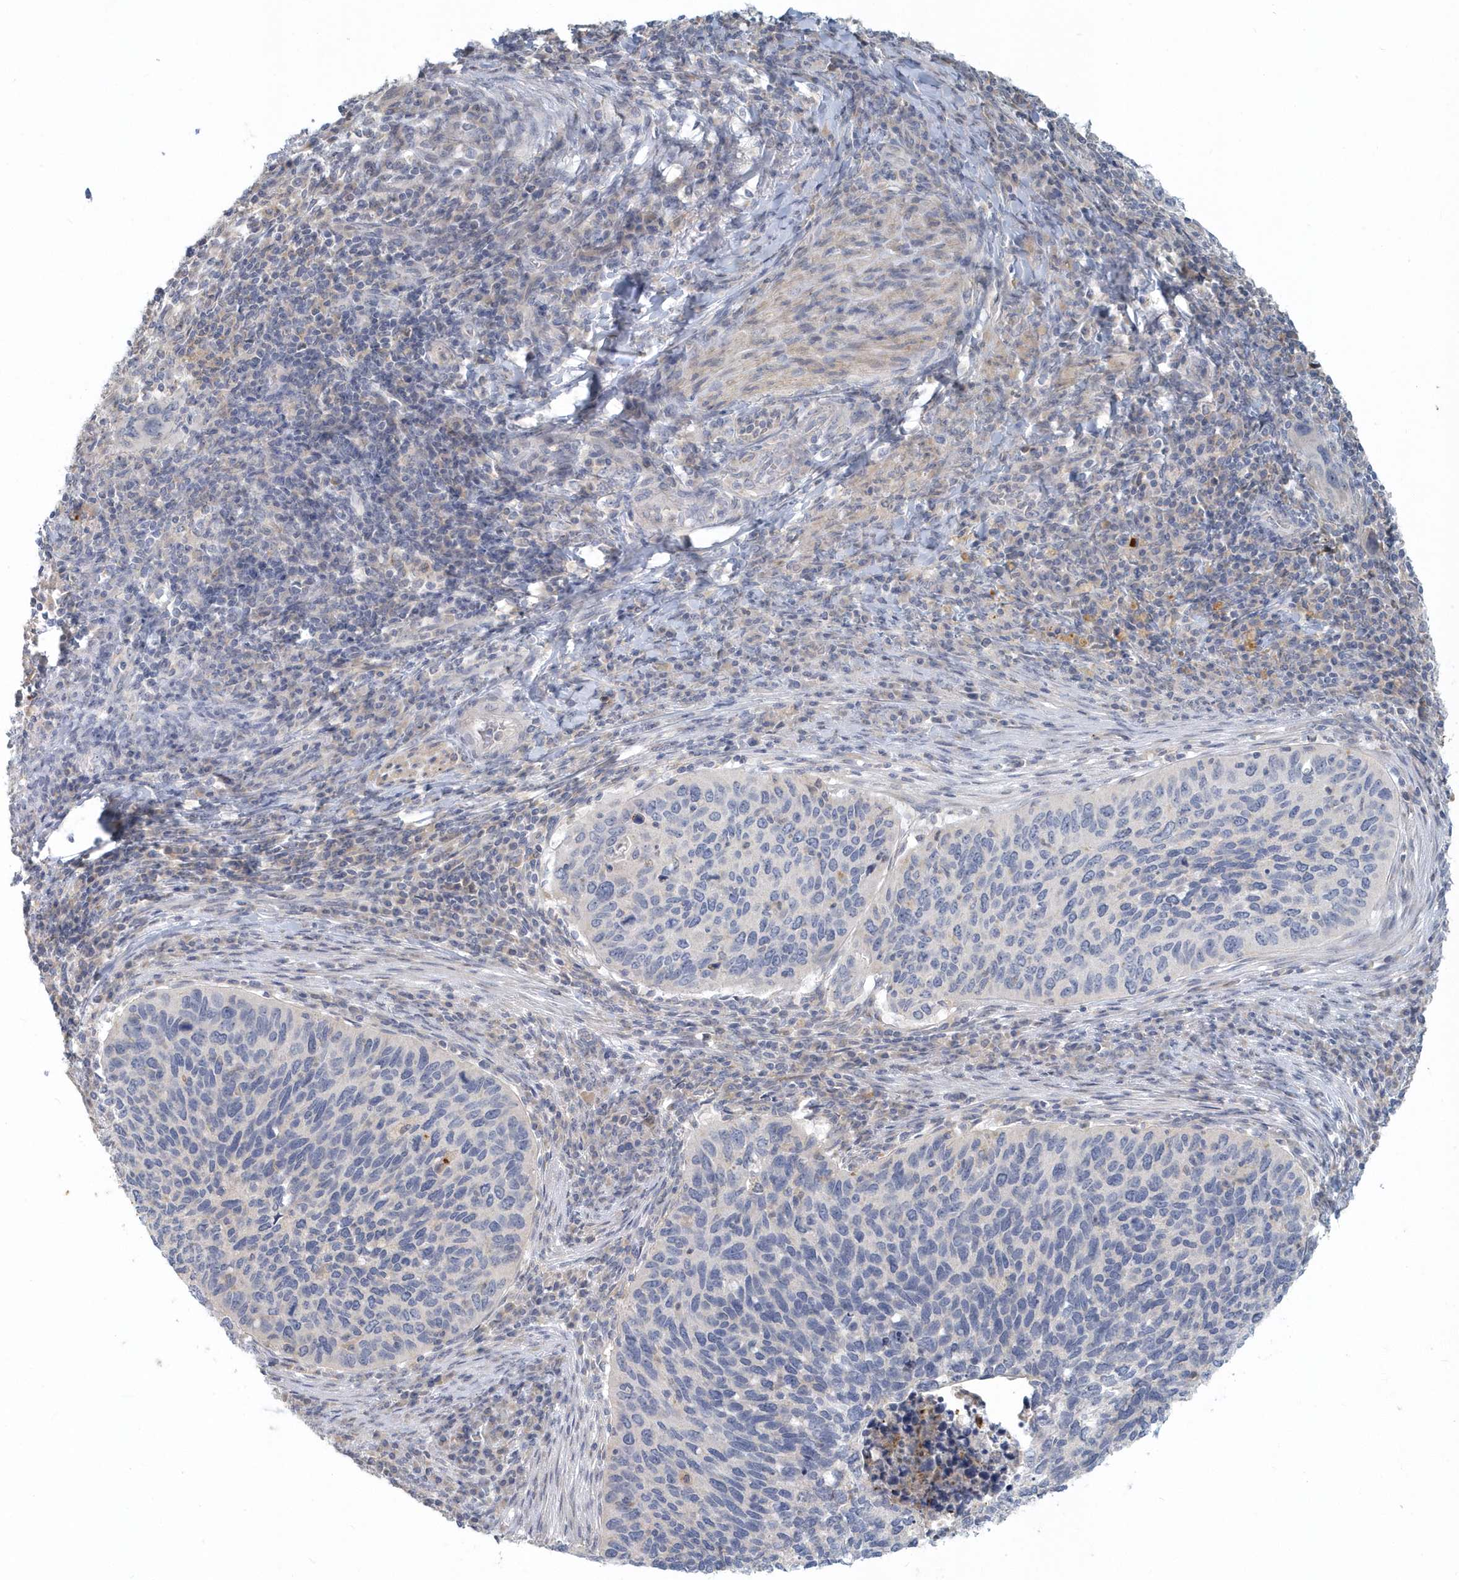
{"staining": {"intensity": "negative", "quantity": "none", "location": "none"}, "tissue": "cervical cancer", "cell_type": "Tumor cells", "image_type": "cancer", "snomed": [{"axis": "morphology", "description": "Squamous cell carcinoma, NOS"}, {"axis": "topography", "description": "Cervix"}], "caption": "Protein analysis of cervical cancer (squamous cell carcinoma) displays no significant positivity in tumor cells.", "gene": "NAPB", "patient": {"sex": "female", "age": 38}}